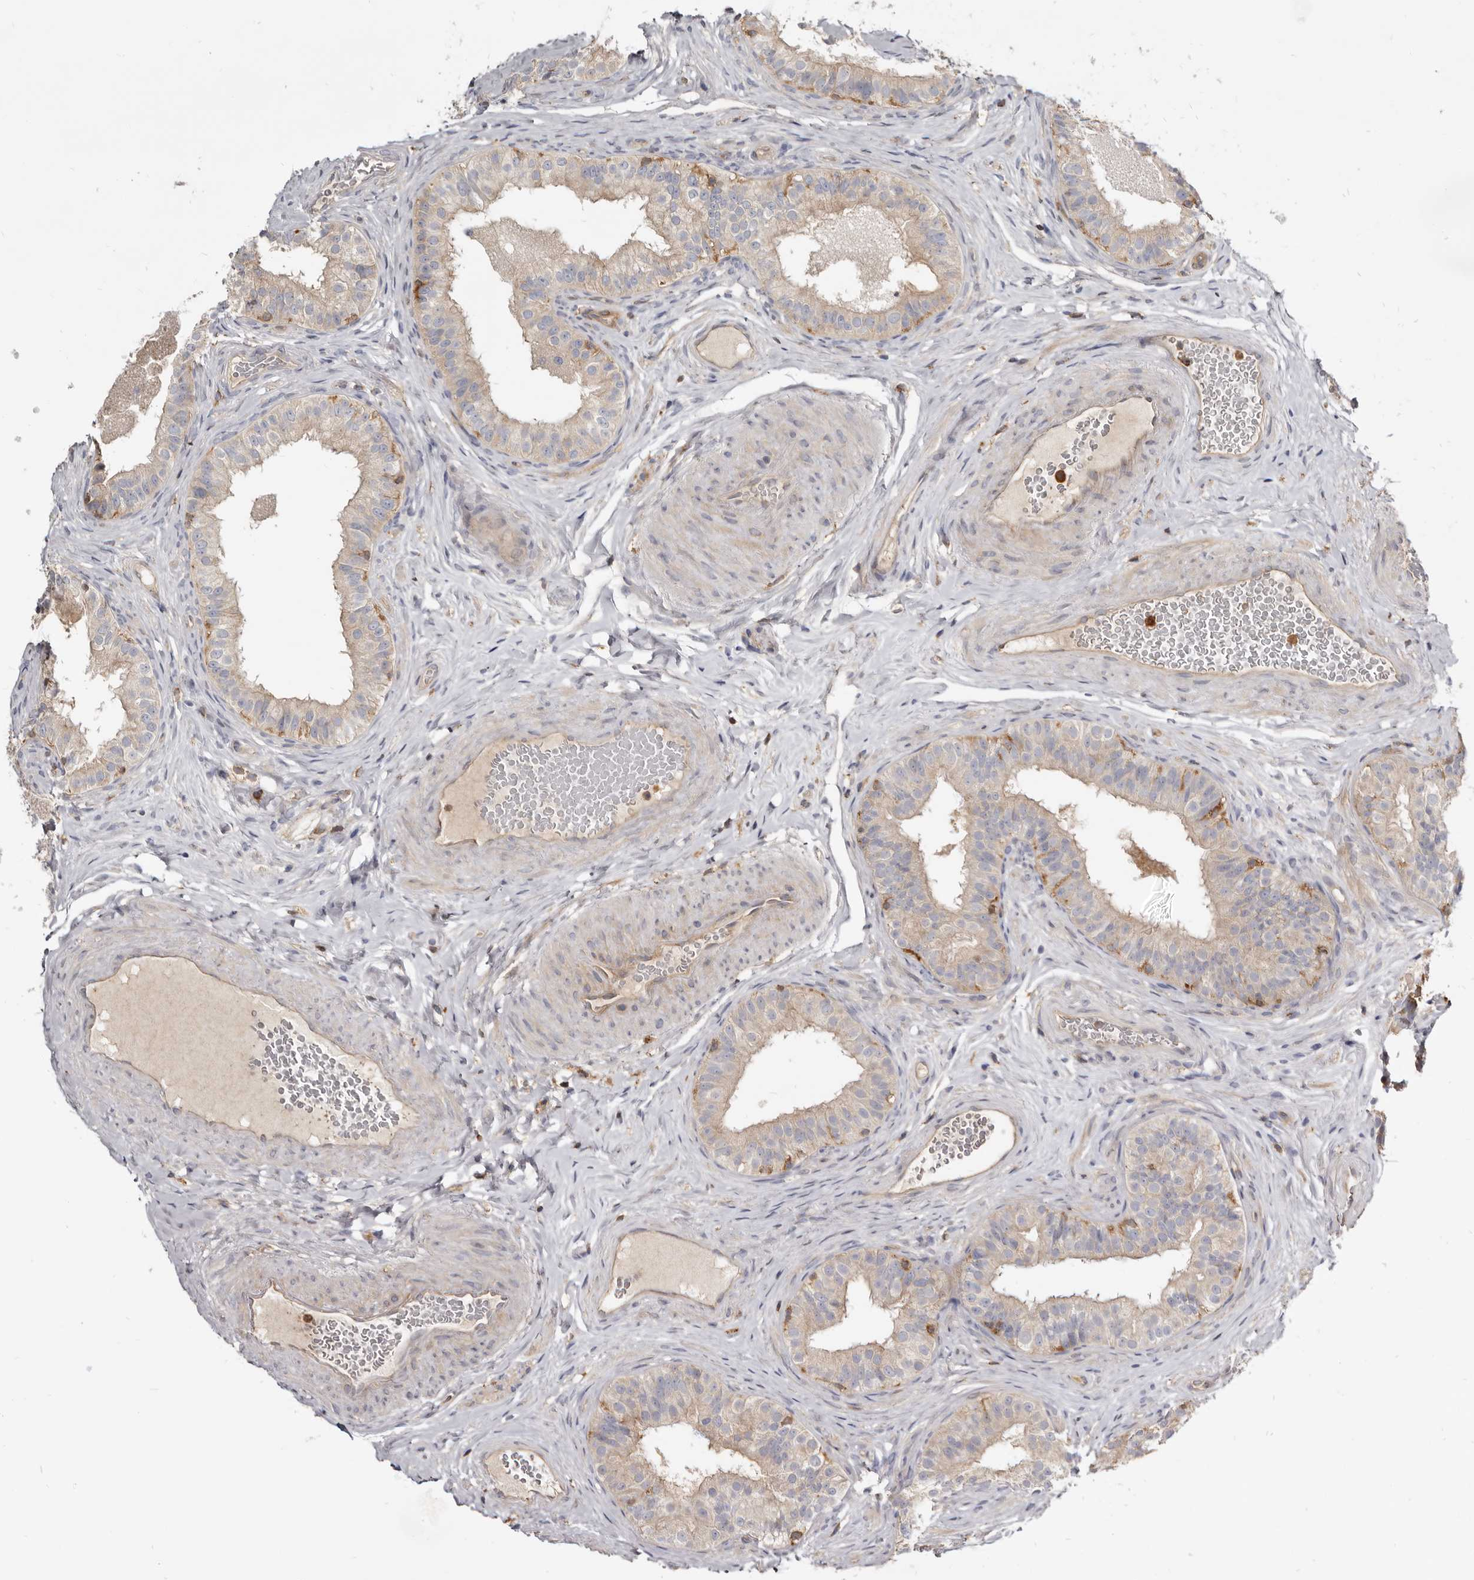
{"staining": {"intensity": "weak", "quantity": "25%-75%", "location": "cytoplasmic/membranous"}, "tissue": "epididymis", "cell_type": "Glandular cells", "image_type": "normal", "snomed": [{"axis": "morphology", "description": "Normal tissue, NOS"}, {"axis": "topography", "description": "Epididymis"}], "caption": "Immunohistochemical staining of unremarkable human epididymis shows 25%-75% levels of weak cytoplasmic/membranous protein expression in approximately 25%-75% of glandular cells. (DAB IHC, brown staining for protein, blue staining for nuclei).", "gene": "CBL", "patient": {"sex": "male", "age": 49}}